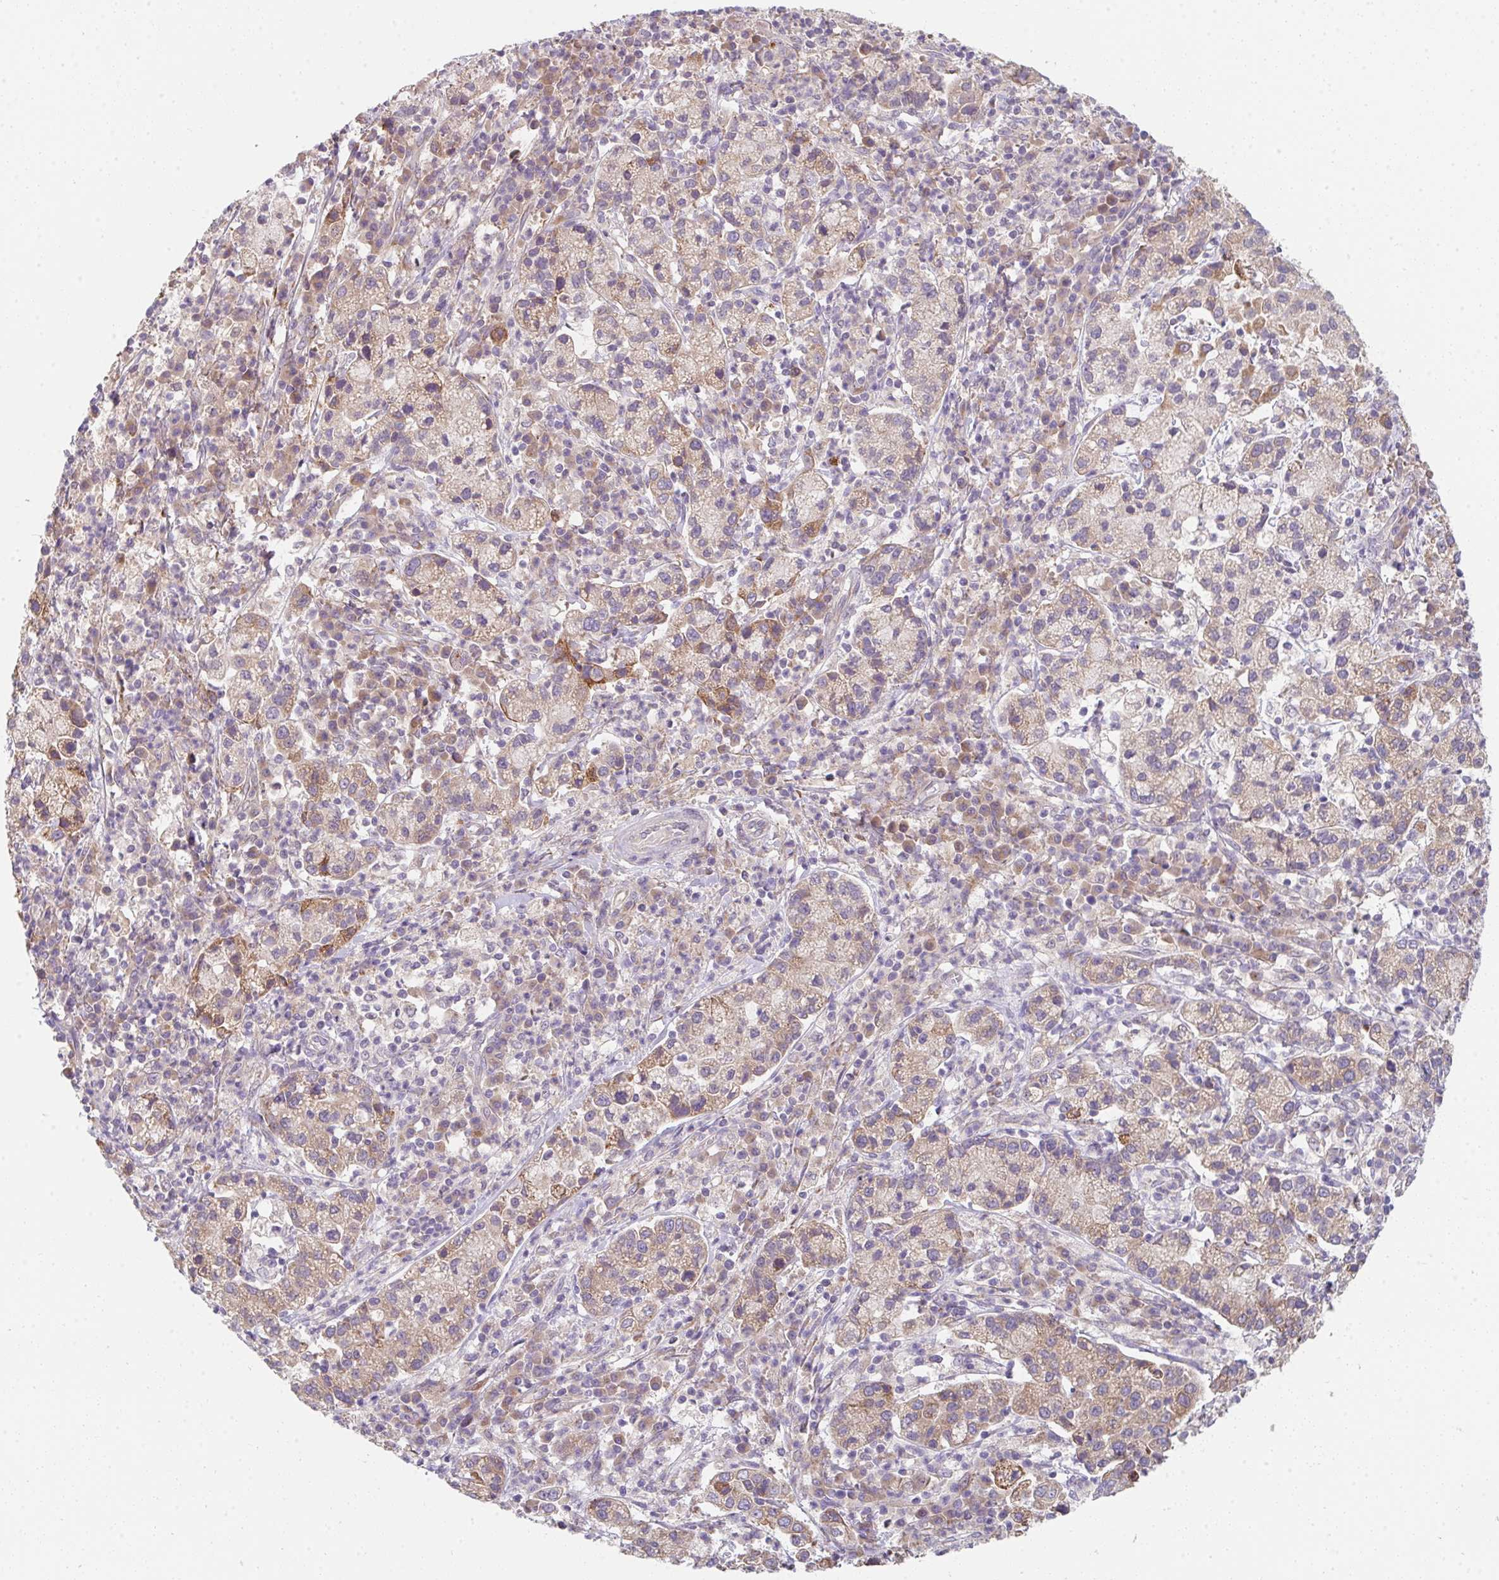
{"staining": {"intensity": "weak", "quantity": ">75%", "location": "cytoplasmic/membranous"}, "tissue": "cervical cancer", "cell_type": "Tumor cells", "image_type": "cancer", "snomed": [{"axis": "morphology", "description": "Normal tissue, NOS"}, {"axis": "morphology", "description": "Adenocarcinoma, NOS"}, {"axis": "topography", "description": "Cervix"}], "caption": "High-power microscopy captured an immunohistochemistry (IHC) micrograph of cervical adenocarcinoma, revealing weak cytoplasmic/membranous staining in about >75% of tumor cells. The protein is shown in brown color, while the nuclei are stained blue.", "gene": "TSPAN31", "patient": {"sex": "female", "age": 44}}